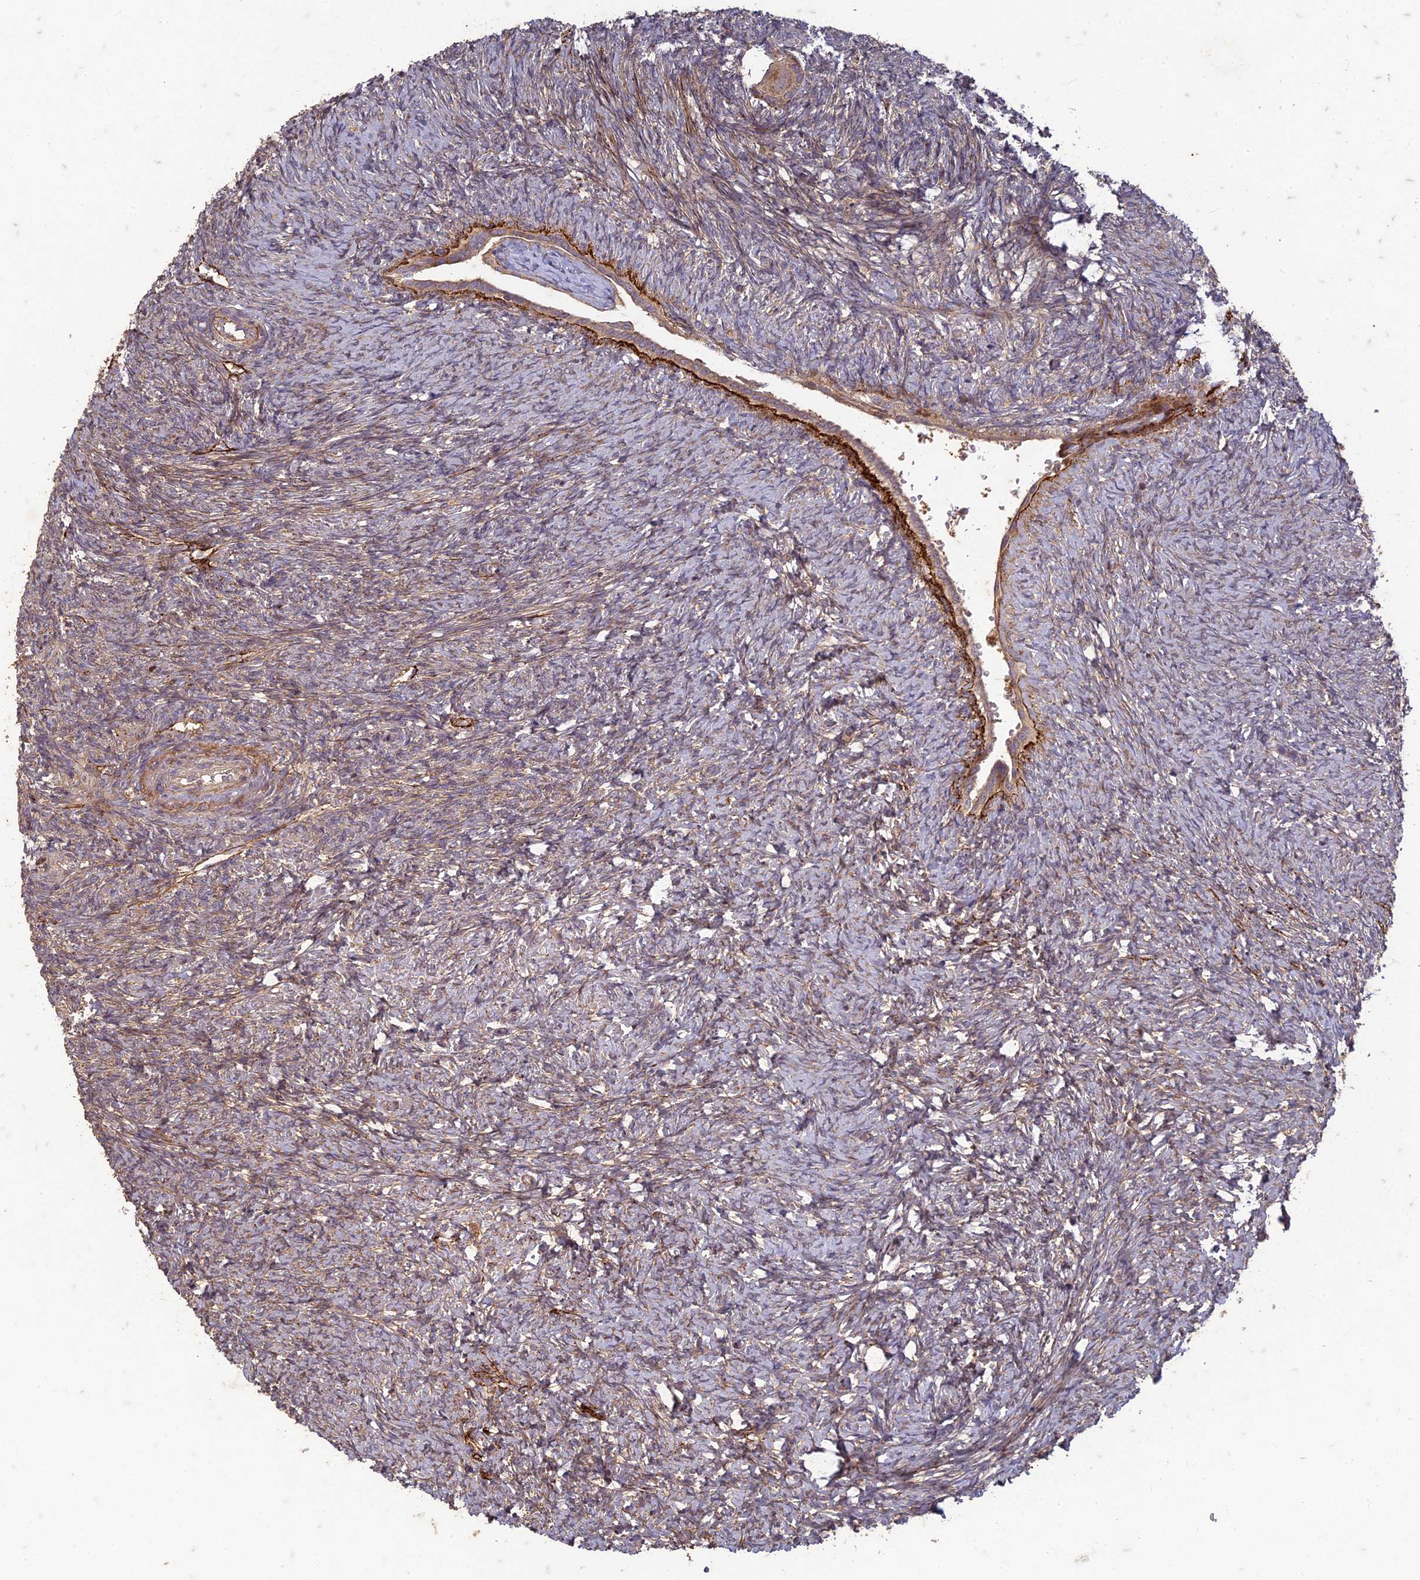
{"staining": {"intensity": "strong", "quantity": ">75%", "location": "cytoplasmic/membranous"}, "tissue": "ovary", "cell_type": "Follicle cells", "image_type": "normal", "snomed": [{"axis": "morphology", "description": "Normal tissue, NOS"}, {"axis": "topography", "description": "Ovary"}], "caption": "Ovary stained with DAB (3,3'-diaminobenzidine) immunohistochemistry (IHC) exhibits high levels of strong cytoplasmic/membranous positivity in approximately >75% of follicle cells. The staining was performed using DAB to visualize the protein expression in brown, while the nuclei were stained in blue with hematoxylin (Magnification: 20x).", "gene": "TCF25", "patient": {"sex": "female", "age": 41}}